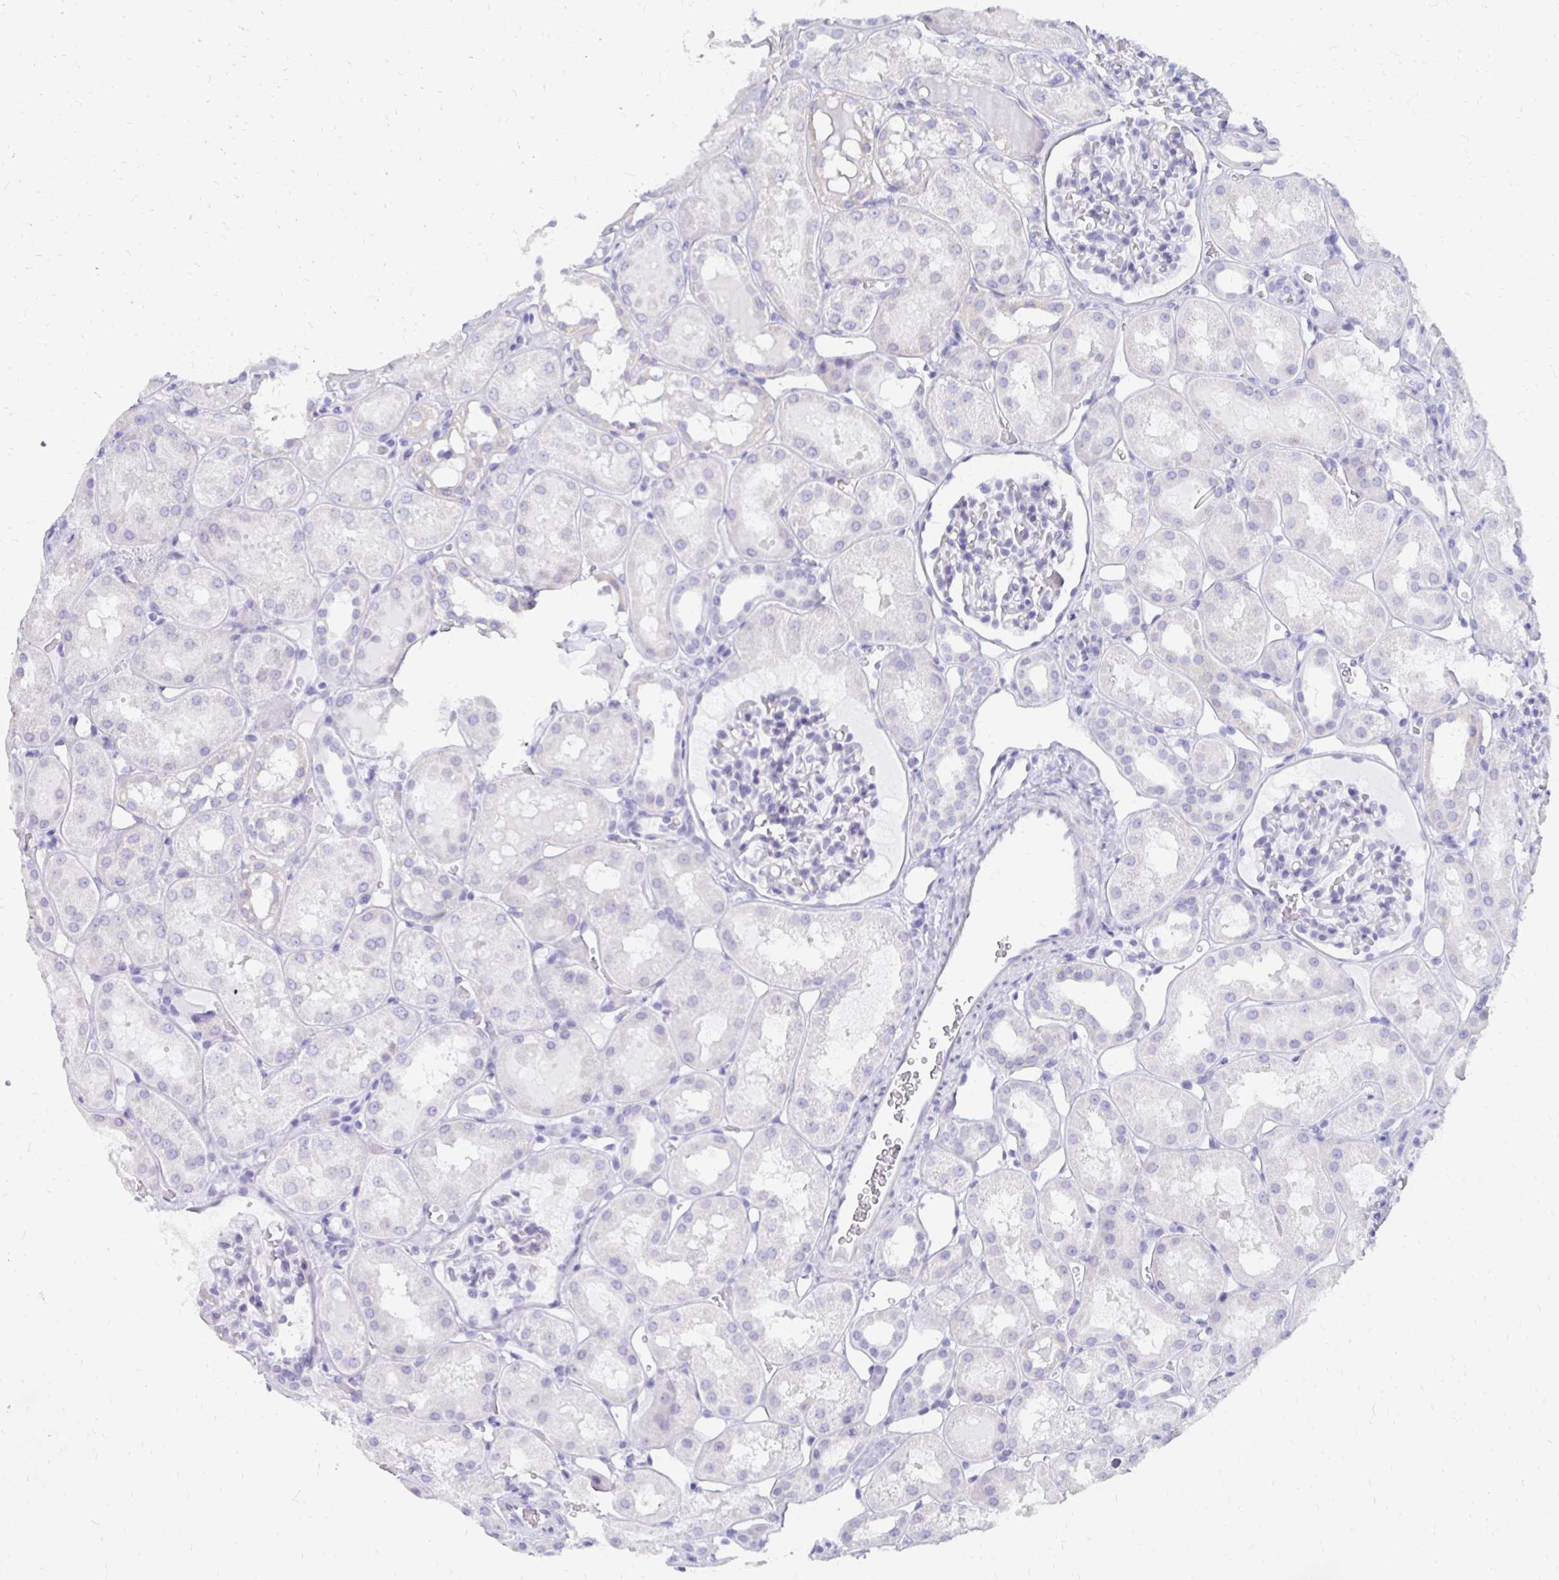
{"staining": {"intensity": "negative", "quantity": "none", "location": "none"}, "tissue": "kidney", "cell_type": "Cells in glomeruli", "image_type": "normal", "snomed": [{"axis": "morphology", "description": "Normal tissue, NOS"}, {"axis": "topography", "description": "Kidney"}, {"axis": "topography", "description": "Urinary bladder"}], "caption": "A high-resolution micrograph shows IHC staining of unremarkable kidney, which displays no significant positivity in cells in glomeruli.", "gene": "SYCP3", "patient": {"sex": "male", "age": 16}}